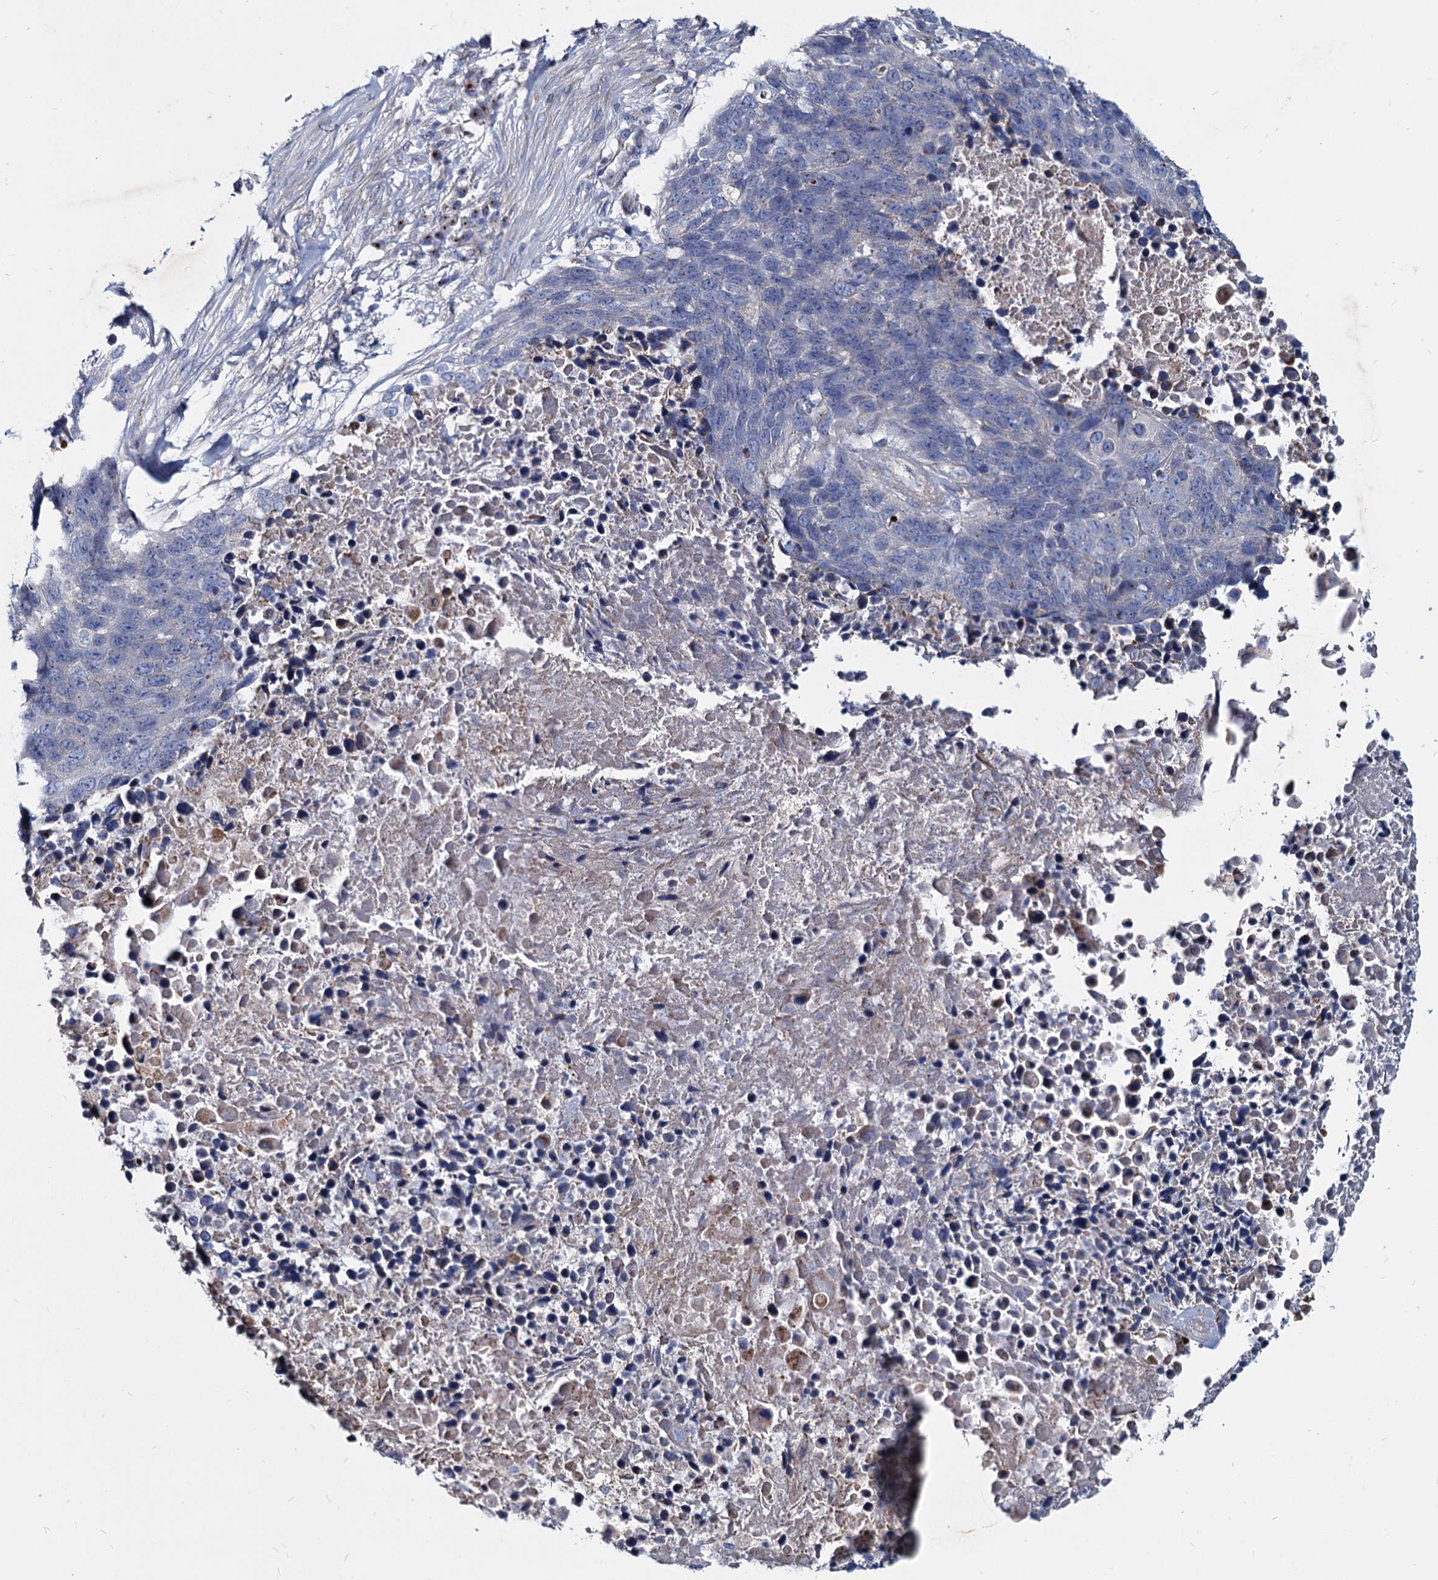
{"staining": {"intensity": "negative", "quantity": "none", "location": "none"}, "tissue": "lung cancer", "cell_type": "Tumor cells", "image_type": "cancer", "snomed": [{"axis": "morphology", "description": "Normal tissue, NOS"}, {"axis": "morphology", "description": "Squamous cell carcinoma, NOS"}, {"axis": "topography", "description": "Lymph node"}, {"axis": "topography", "description": "Lung"}], "caption": "This is an immunohistochemistry histopathology image of lung squamous cell carcinoma. There is no staining in tumor cells.", "gene": "AGBL4", "patient": {"sex": "male", "age": 66}}